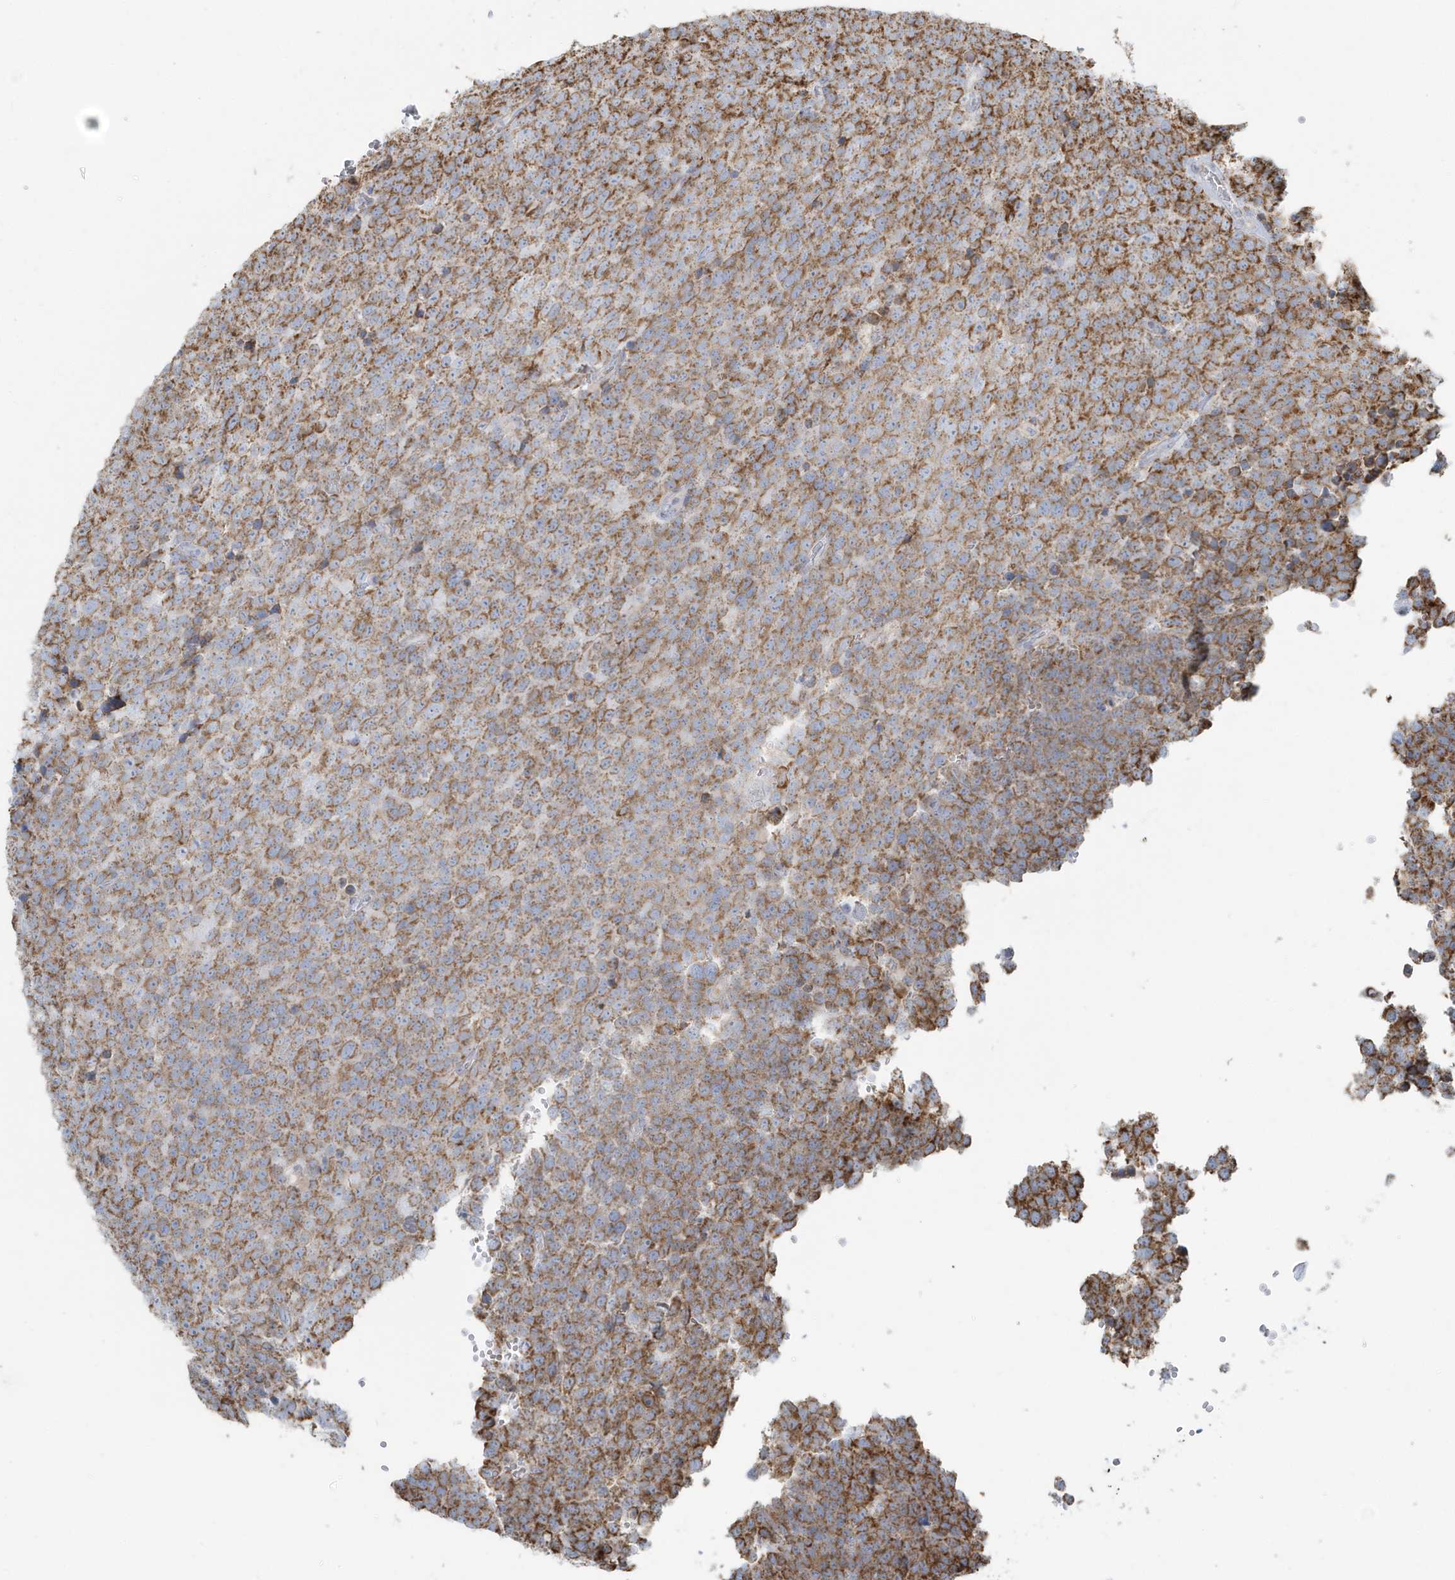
{"staining": {"intensity": "moderate", "quantity": ">75%", "location": "cytoplasmic/membranous"}, "tissue": "testis cancer", "cell_type": "Tumor cells", "image_type": "cancer", "snomed": [{"axis": "morphology", "description": "Seminoma, NOS"}, {"axis": "topography", "description": "Testis"}], "caption": "Human testis cancer (seminoma) stained with a protein marker reveals moderate staining in tumor cells.", "gene": "RAB11FIP3", "patient": {"sex": "male", "age": 71}}